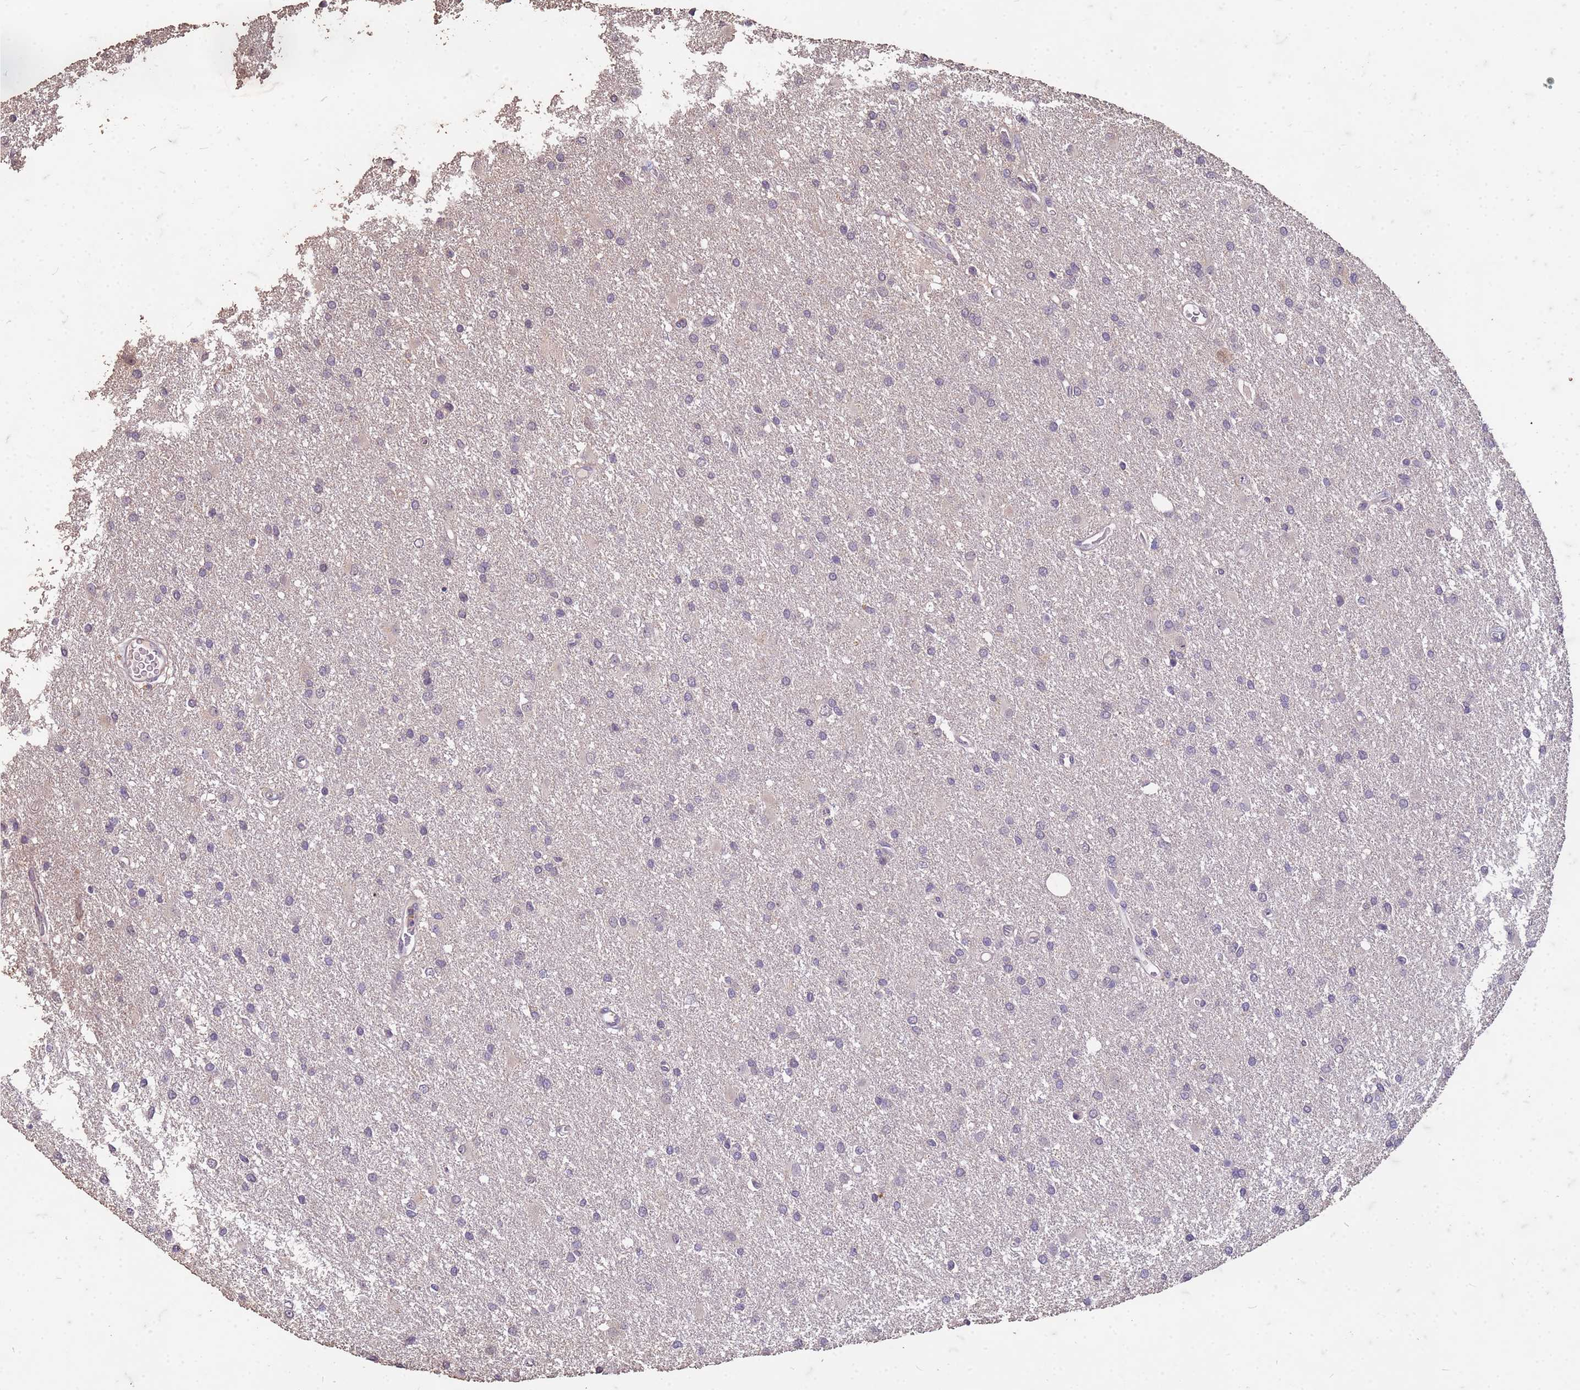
{"staining": {"intensity": "negative", "quantity": "none", "location": "none"}, "tissue": "glioma", "cell_type": "Tumor cells", "image_type": "cancer", "snomed": [{"axis": "morphology", "description": "Glioma, malignant, High grade"}, {"axis": "topography", "description": "Brain"}], "caption": "Immunohistochemical staining of glioma exhibits no significant positivity in tumor cells.", "gene": "FAM184B", "patient": {"sex": "female", "age": 50}}